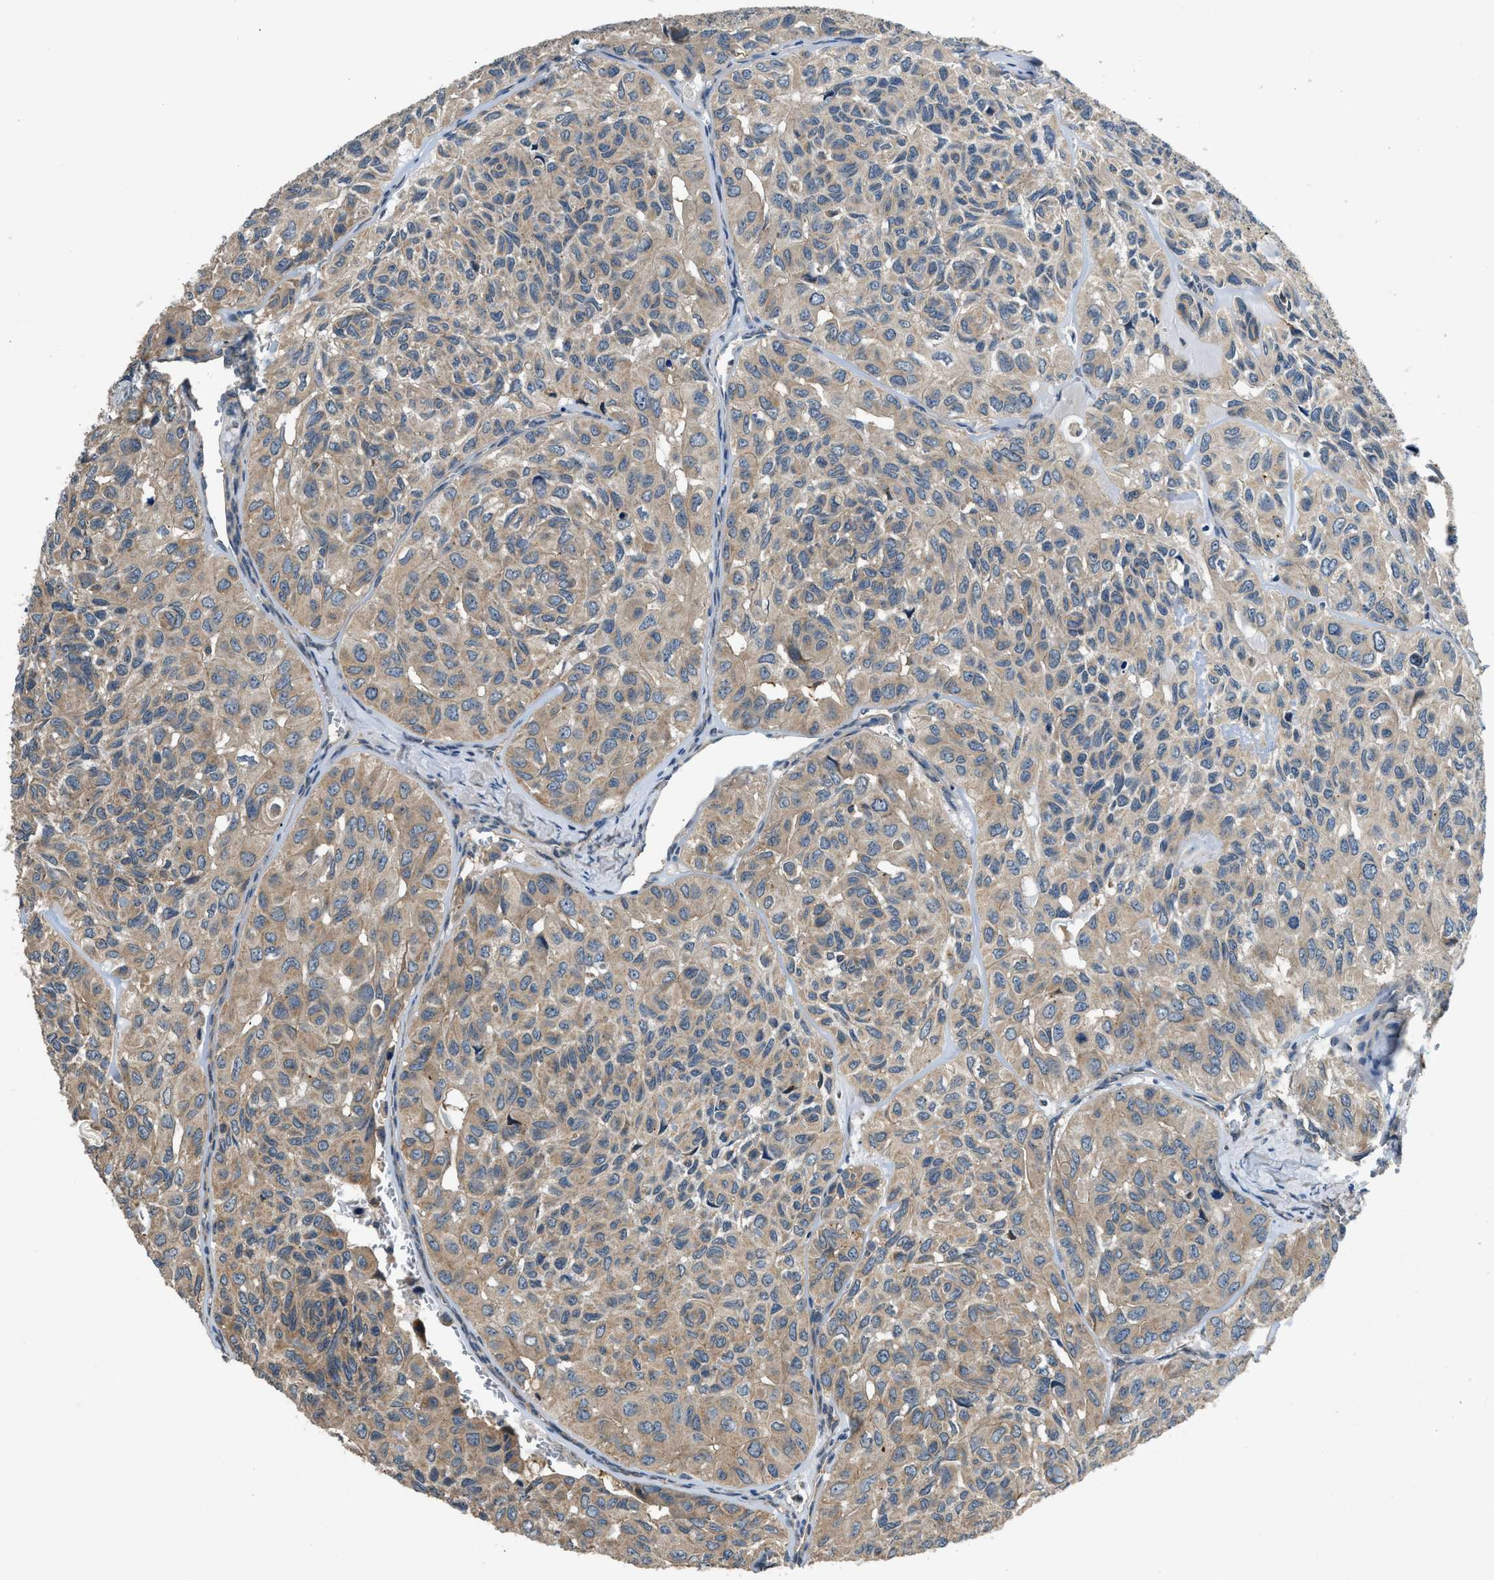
{"staining": {"intensity": "moderate", "quantity": ">75%", "location": "cytoplasmic/membranous"}, "tissue": "head and neck cancer", "cell_type": "Tumor cells", "image_type": "cancer", "snomed": [{"axis": "morphology", "description": "Adenocarcinoma, NOS"}, {"axis": "topography", "description": "Salivary gland, NOS"}, {"axis": "topography", "description": "Head-Neck"}], "caption": "Immunohistochemistry (IHC) histopathology image of adenocarcinoma (head and neck) stained for a protein (brown), which exhibits medium levels of moderate cytoplasmic/membranous positivity in approximately >75% of tumor cells.", "gene": "IL3RA", "patient": {"sex": "female", "age": 76}}